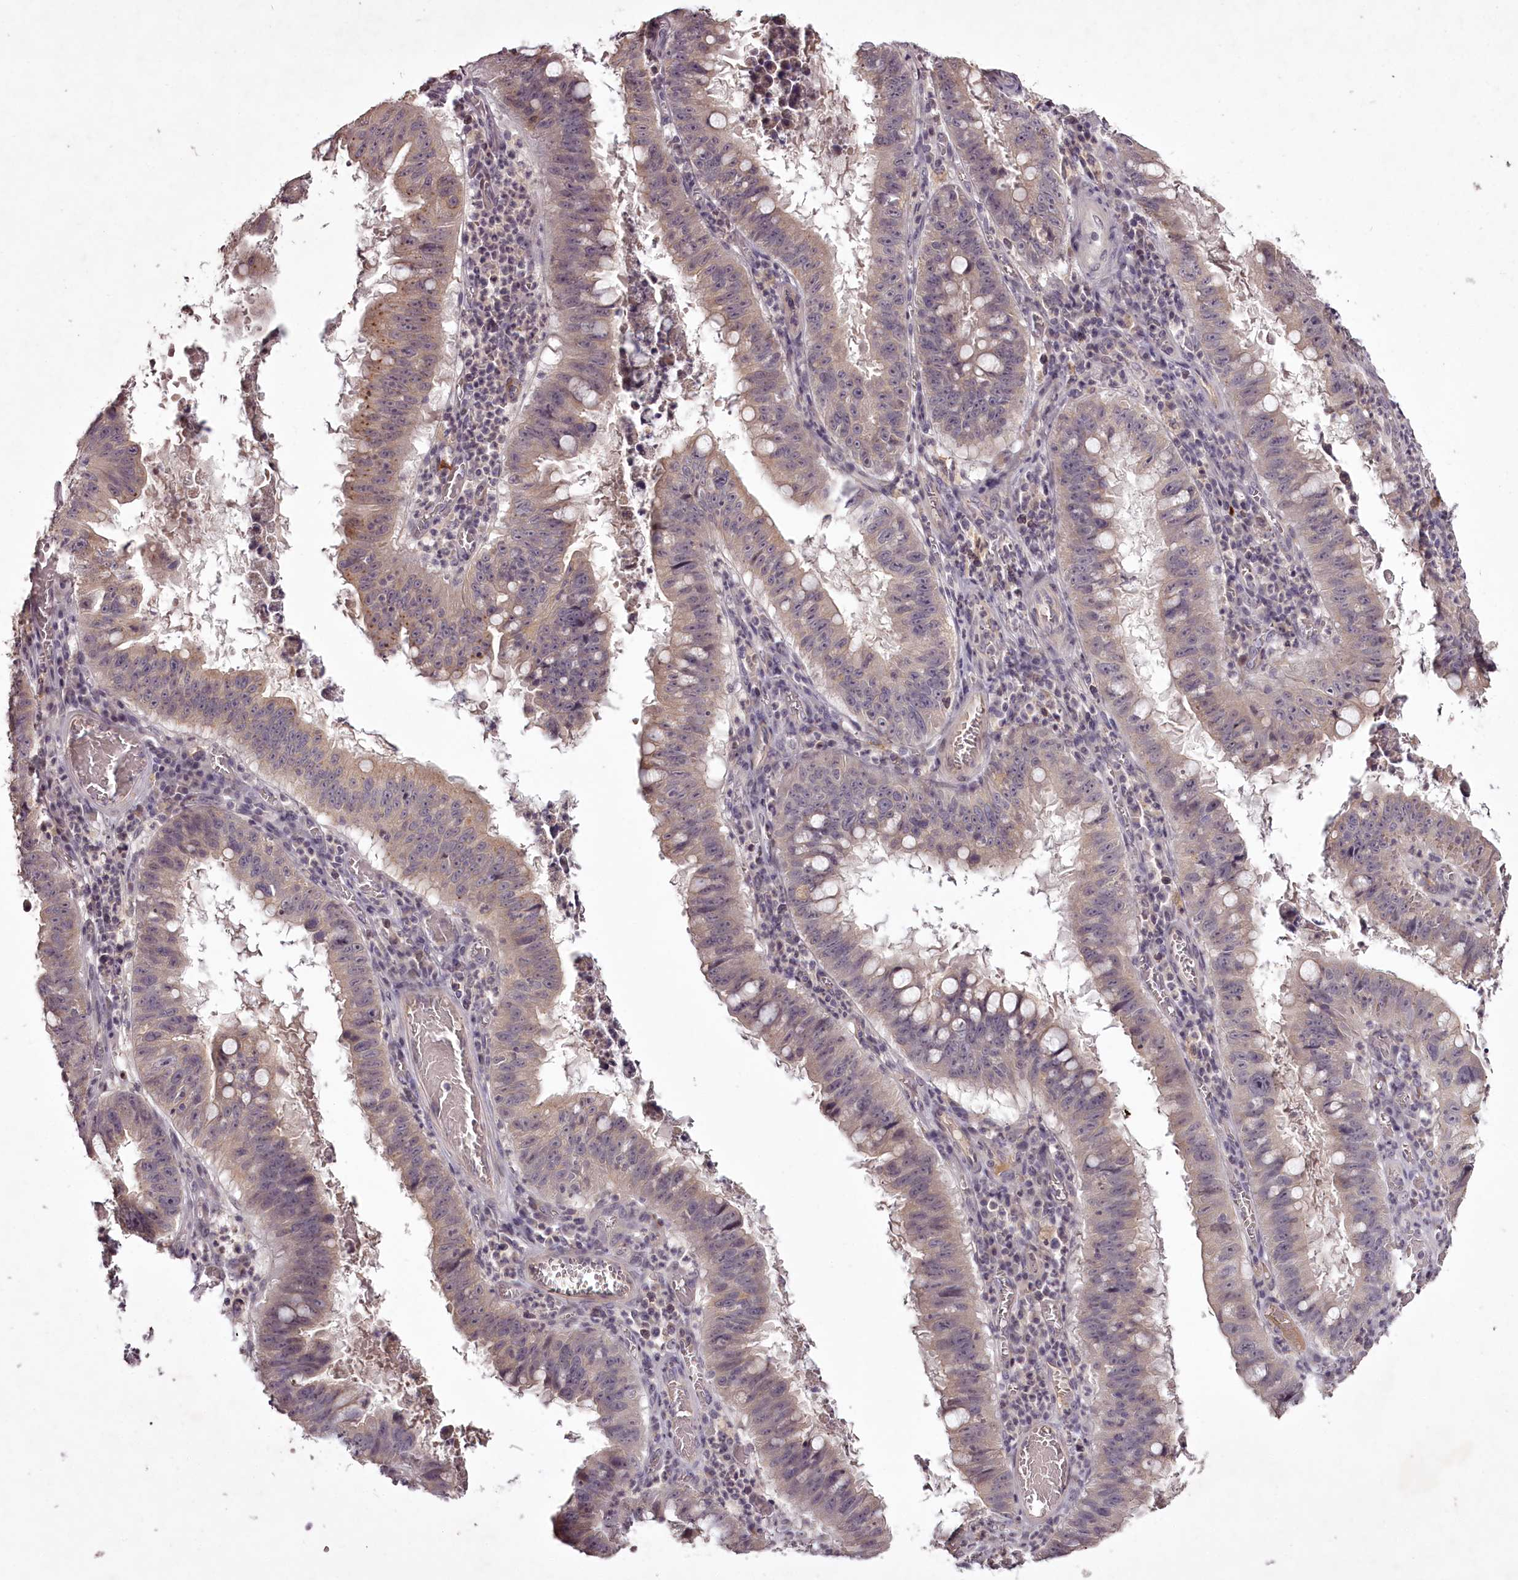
{"staining": {"intensity": "weak", "quantity": "25%-75%", "location": "cytoplasmic/membranous"}, "tissue": "stomach cancer", "cell_type": "Tumor cells", "image_type": "cancer", "snomed": [{"axis": "morphology", "description": "Adenocarcinoma, NOS"}, {"axis": "topography", "description": "Stomach"}], "caption": "Immunohistochemical staining of stomach cancer demonstrates weak cytoplasmic/membranous protein positivity in about 25%-75% of tumor cells.", "gene": "RBMXL2", "patient": {"sex": "male", "age": 59}}